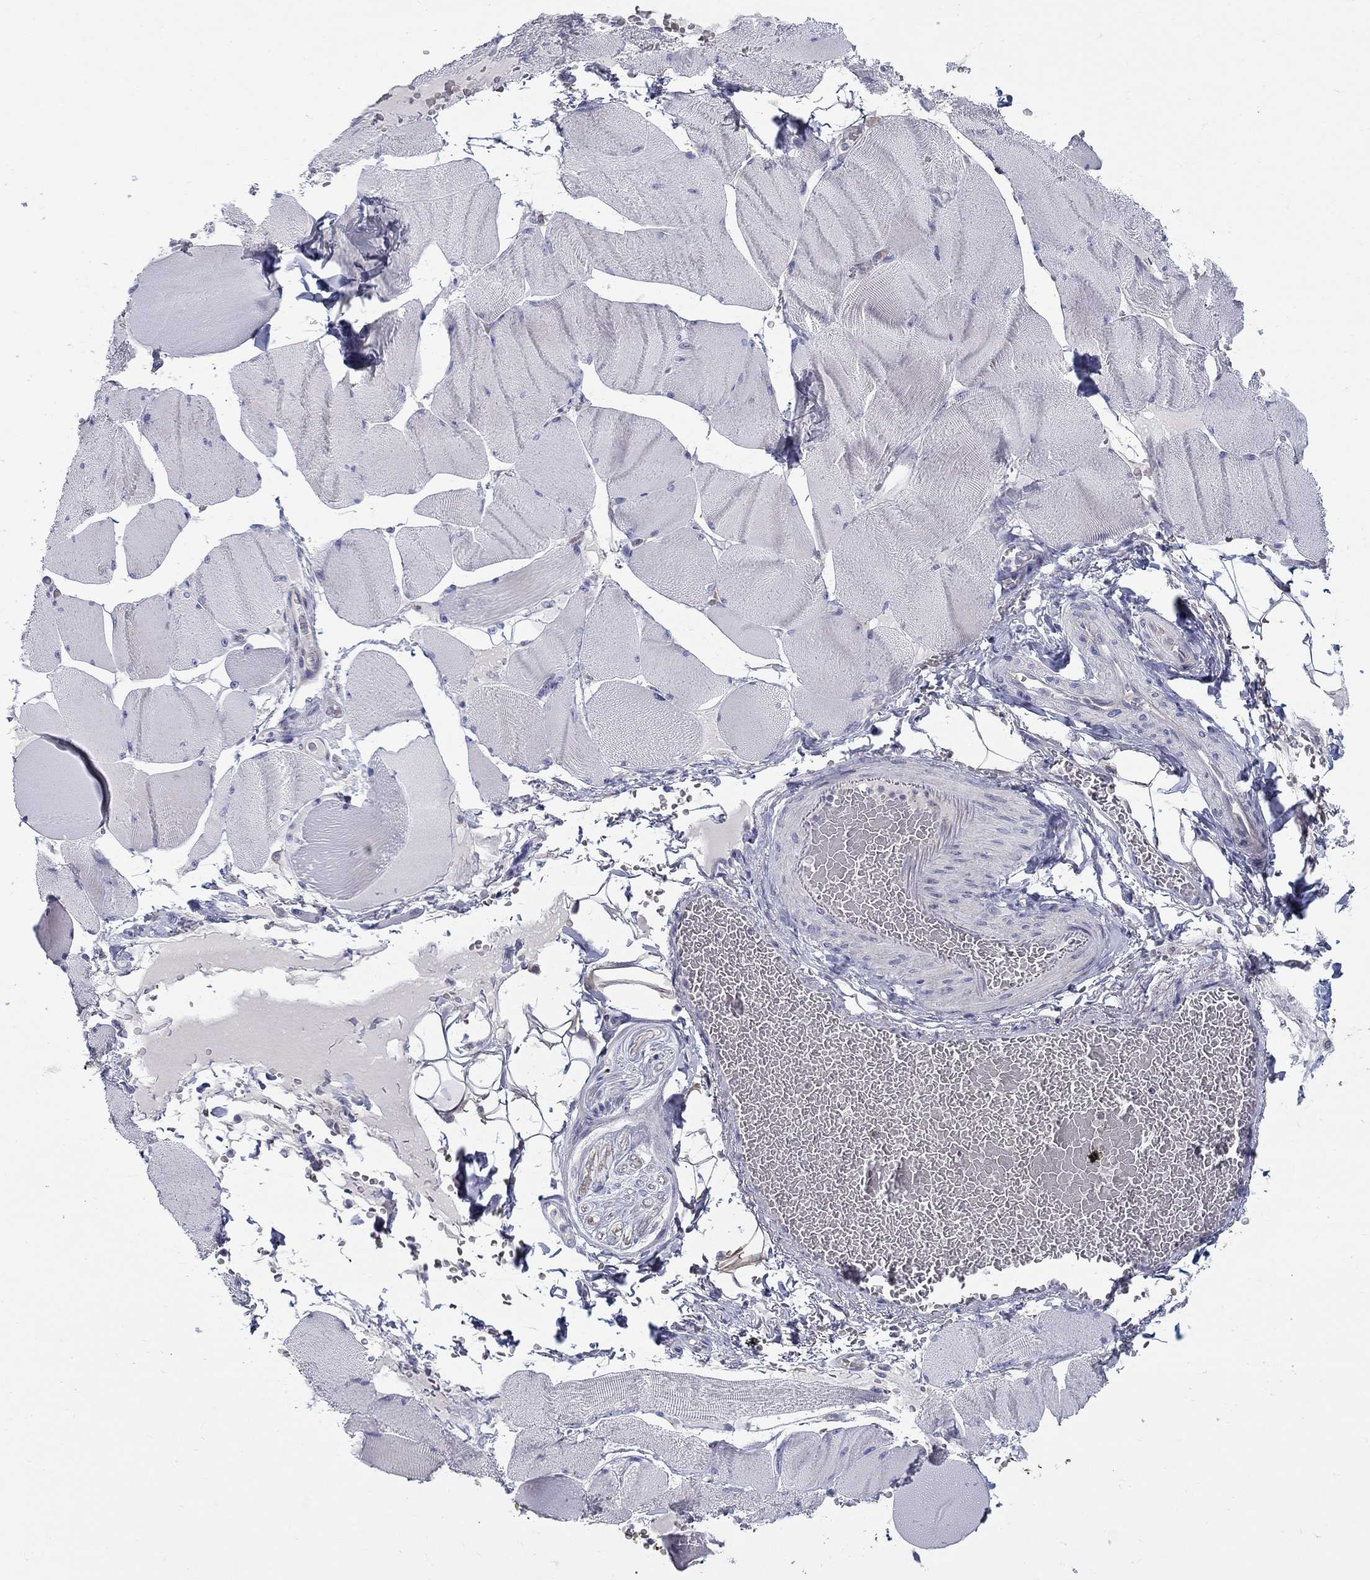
{"staining": {"intensity": "negative", "quantity": "none", "location": "none"}, "tissue": "skeletal muscle", "cell_type": "Myocytes", "image_type": "normal", "snomed": [{"axis": "morphology", "description": "Normal tissue, NOS"}, {"axis": "topography", "description": "Skeletal muscle"}], "caption": "DAB immunohistochemical staining of normal human skeletal muscle displays no significant positivity in myocytes. Nuclei are stained in blue.", "gene": "QRFPR", "patient": {"sex": "male", "age": 56}}